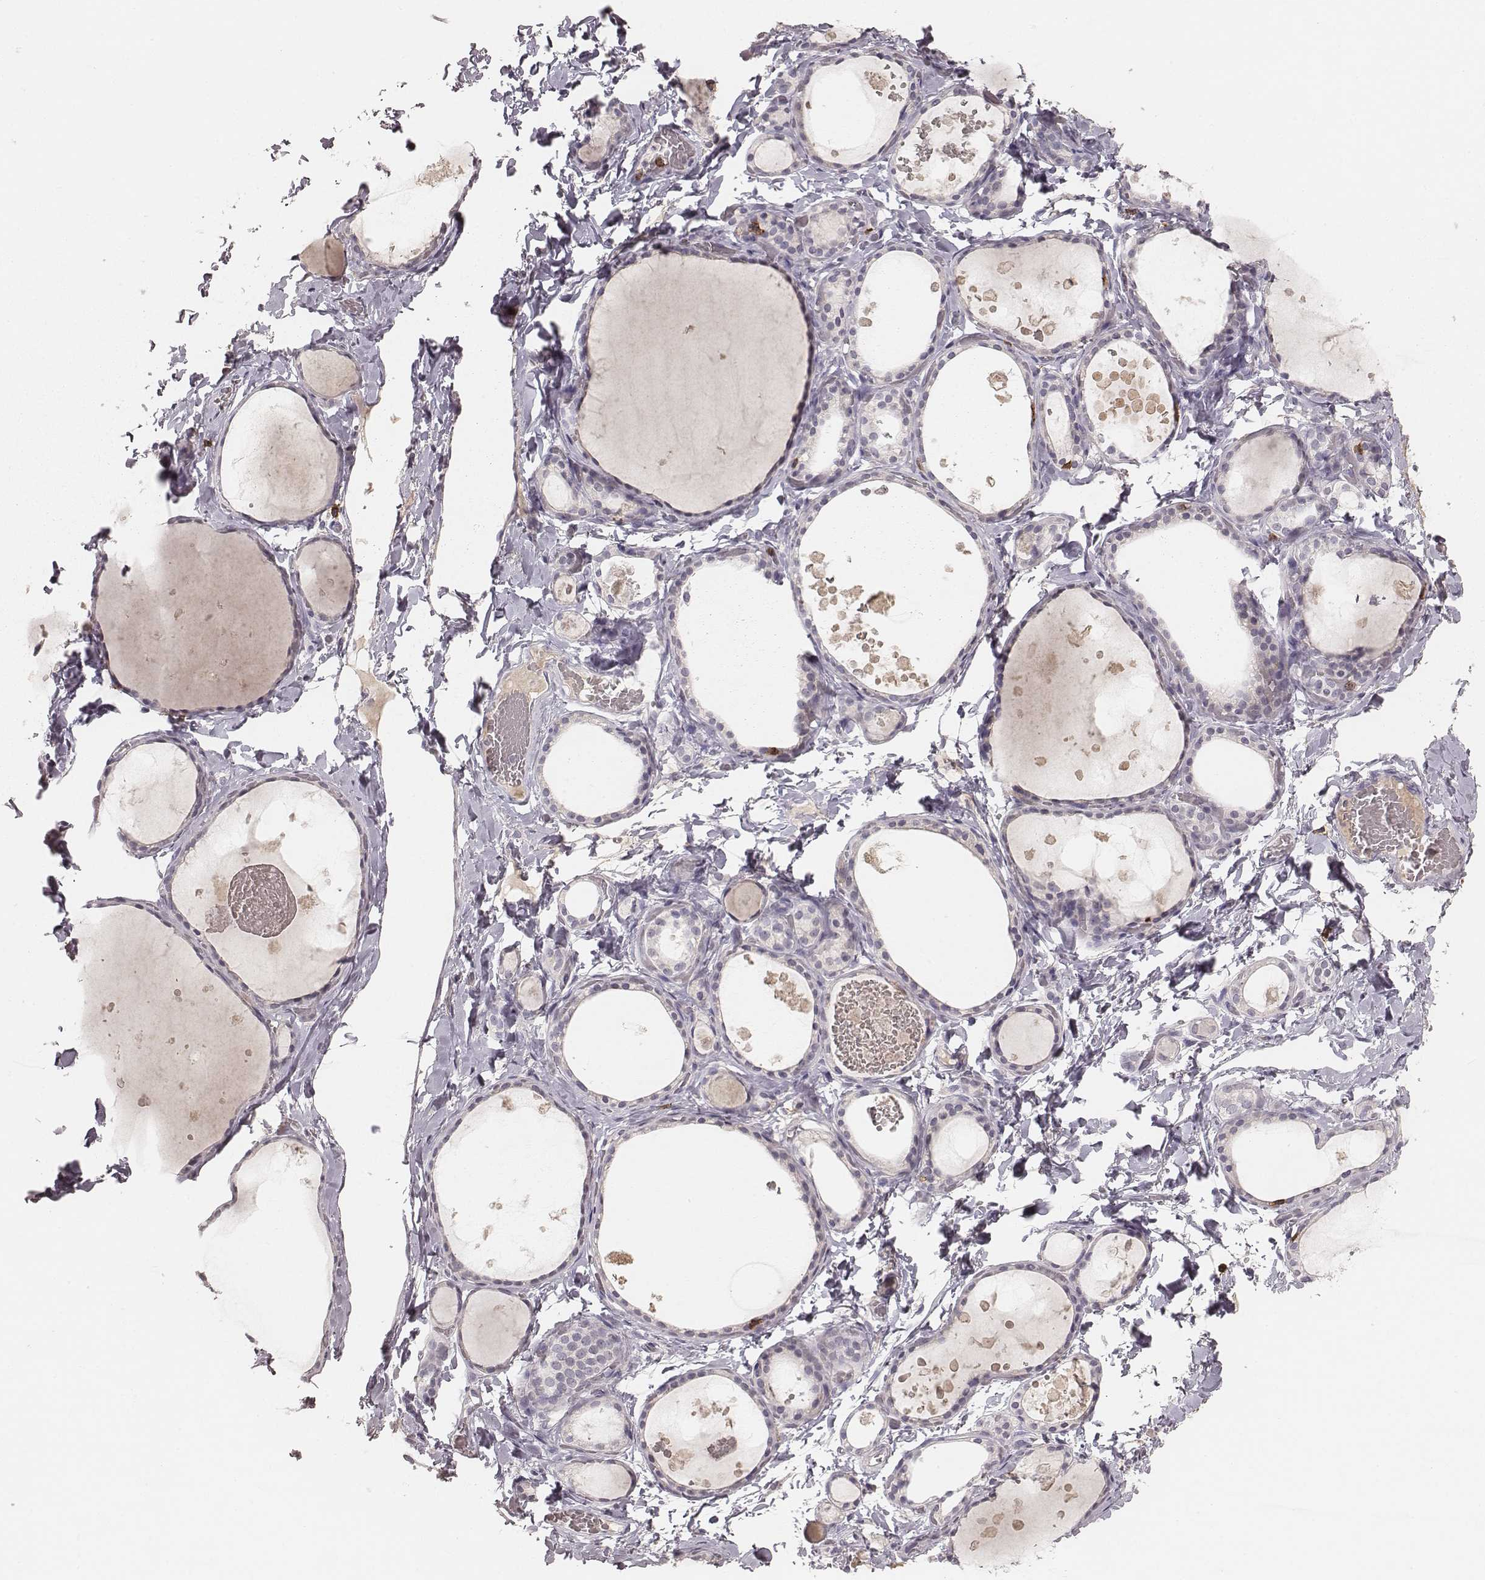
{"staining": {"intensity": "negative", "quantity": "none", "location": "none"}, "tissue": "thyroid gland", "cell_type": "Glandular cells", "image_type": "normal", "snomed": [{"axis": "morphology", "description": "Normal tissue, NOS"}, {"axis": "topography", "description": "Thyroid gland"}], "caption": "IHC of unremarkable human thyroid gland shows no expression in glandular cells.", "gene": "CD8A", "patient": {"sex": "female", "age": 56}}